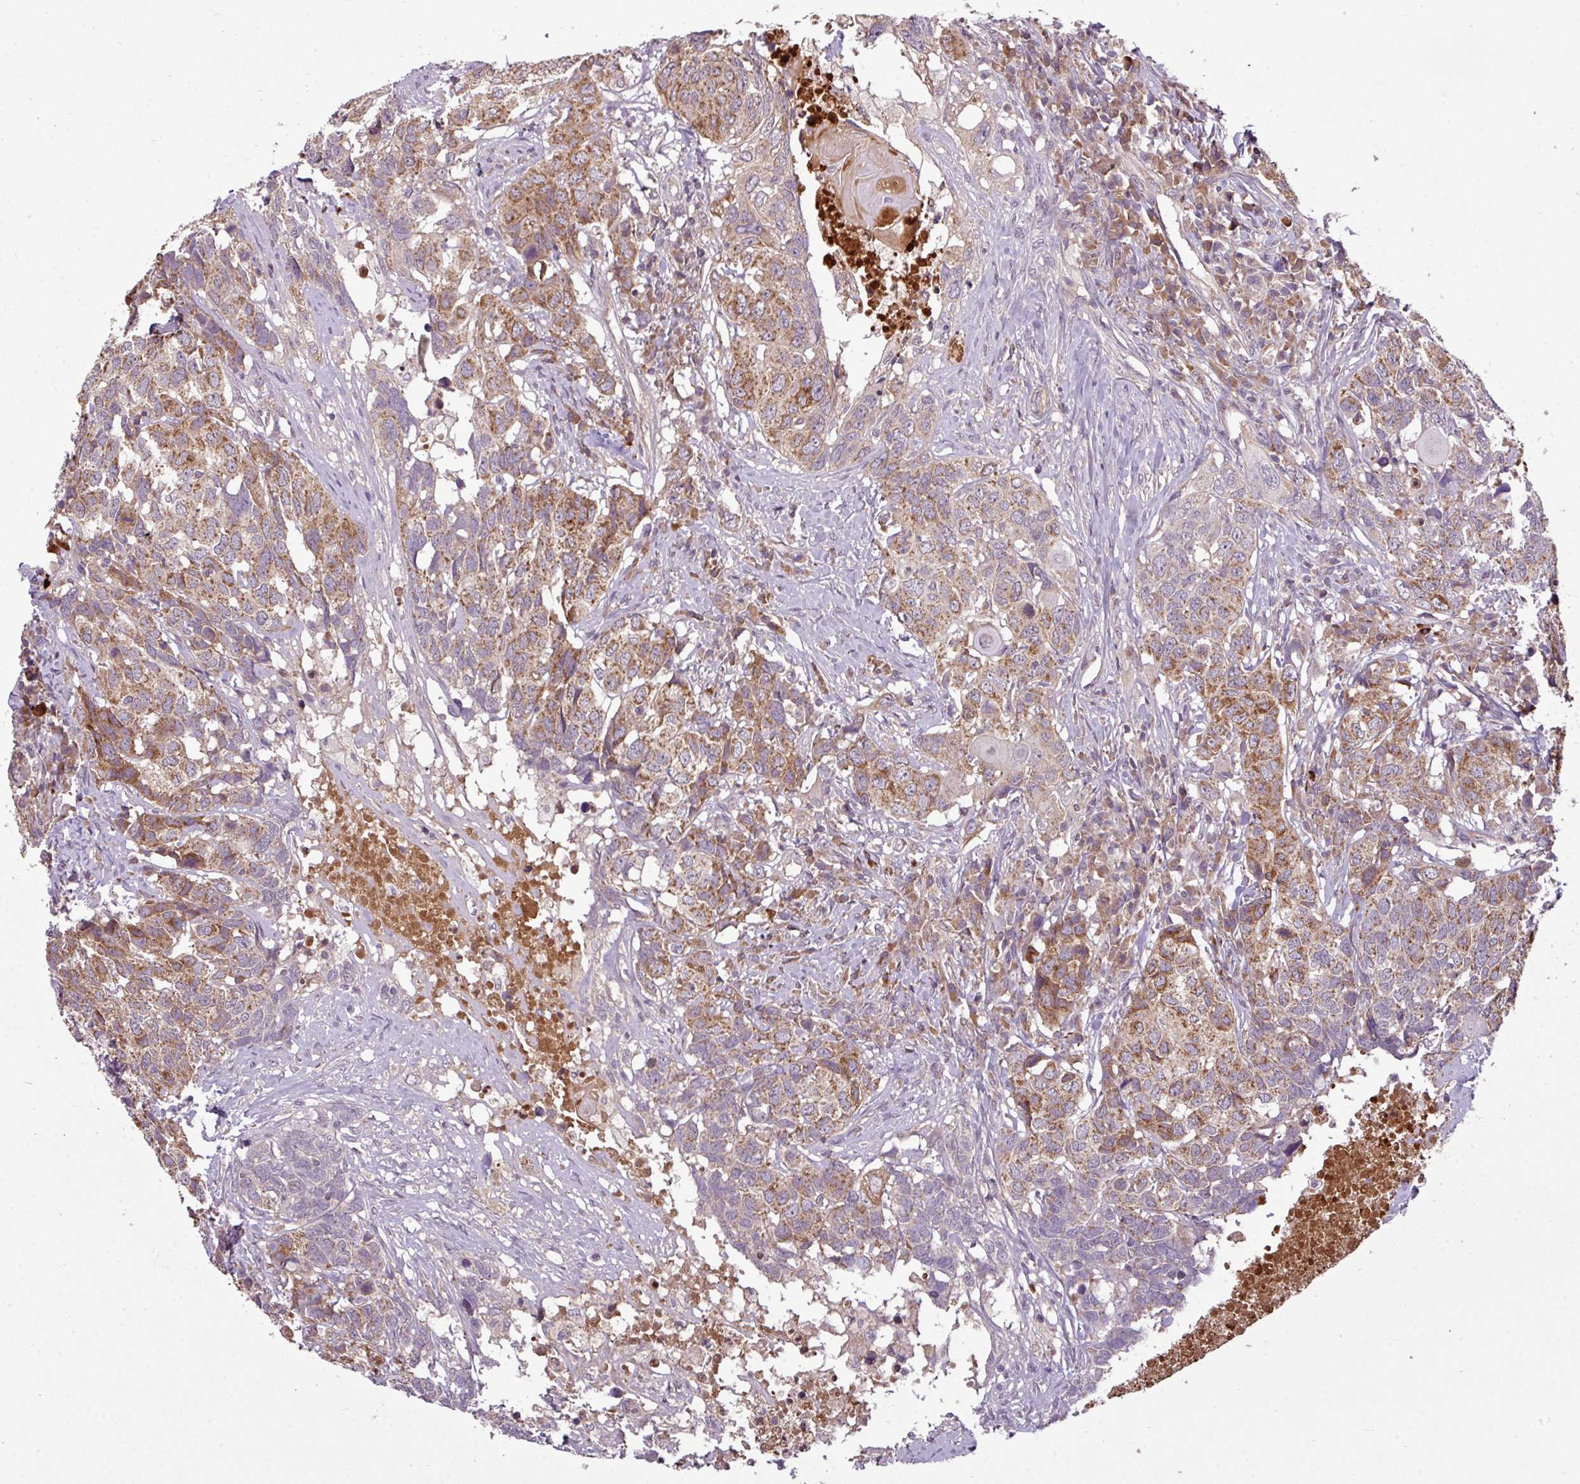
{"staining": {"intensity": "moderate", "quantity": ">75%", "location": "cytoplasmic/membranous"}, "tissue": "head and neck cancer", "cell_type": "Tumor cells", "image_type": "cancer", "snomed": [{"axis": "morphology", "description": "Squamous cell carcinoma, NOS"}, {"axis": "topography", "description": "Head-Neck"}], "caption": "DAB (3,3'-diaminobenzidine) immunohistochemical staining of human squamous cell carcinoma (head and neck) exhibits moderate cytoplasmic/membranous protein positivity in approximately >75% of tumor cells.", "gene": "PAPLN", "patient": {"sex": "male", "age": 66}}